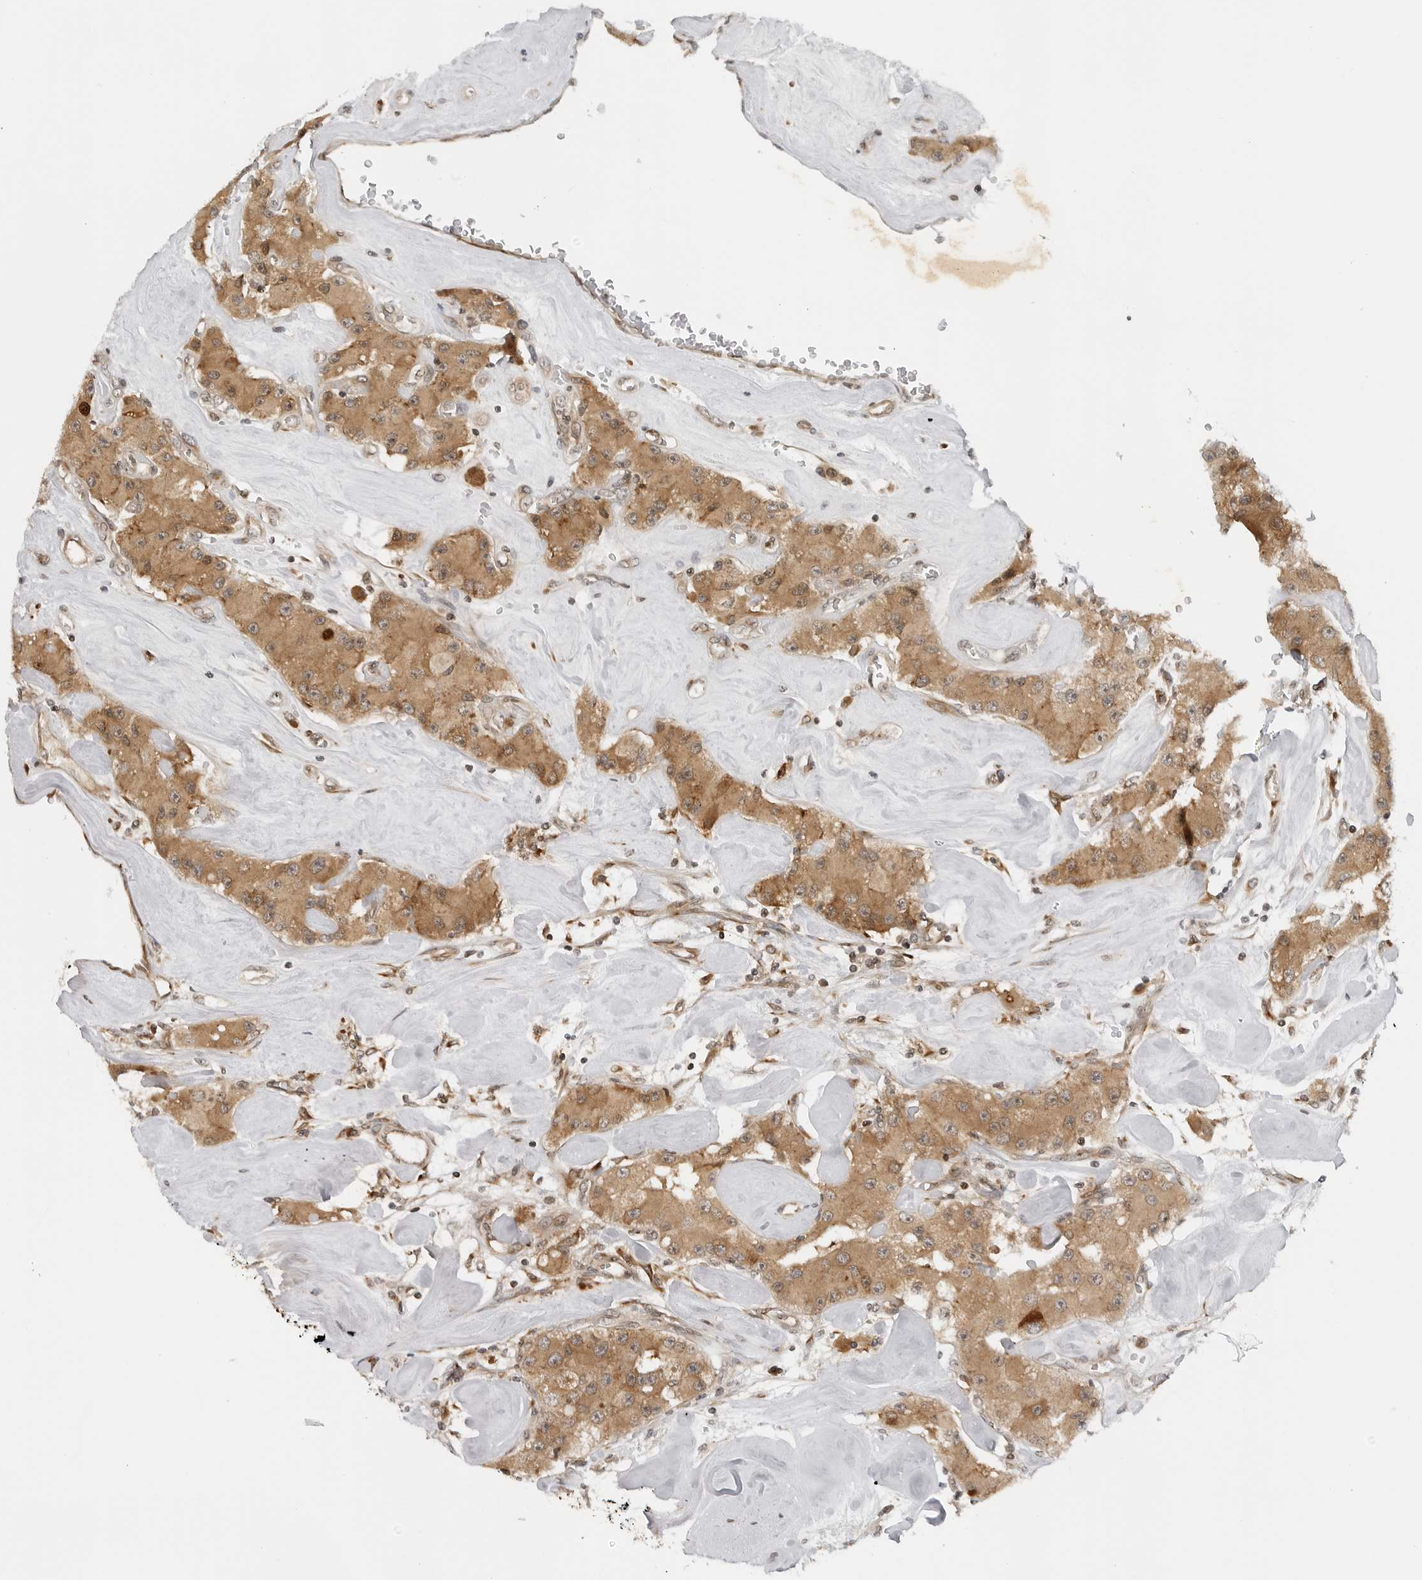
{"staining": {"intensity": "moderate", "quantity": ">75%", "location": "cytoplasmic/membranous"}, "tissue": "carcinoid", "cell_type": "Tumor cells", "image_type": "cancer", "snomed": [{"axis": "morphology", "description": "Carcinoid, malignant, NOS"}, {"axis": "topography", "description": "Pancreas"}], "caption": "Protein staining demonstrates moderate cytoplasmic/membranous staining in about >75% of tumor cells in malignant carcinoid. The staining is performed using DAB (3,3'-diaminobenzidine) brown chromogen to label protein expression. The nuclei are counter-stained blue using hematoxylin.", "gene": "TIPRL", "patient": {"sex": "male", "age": 41}}